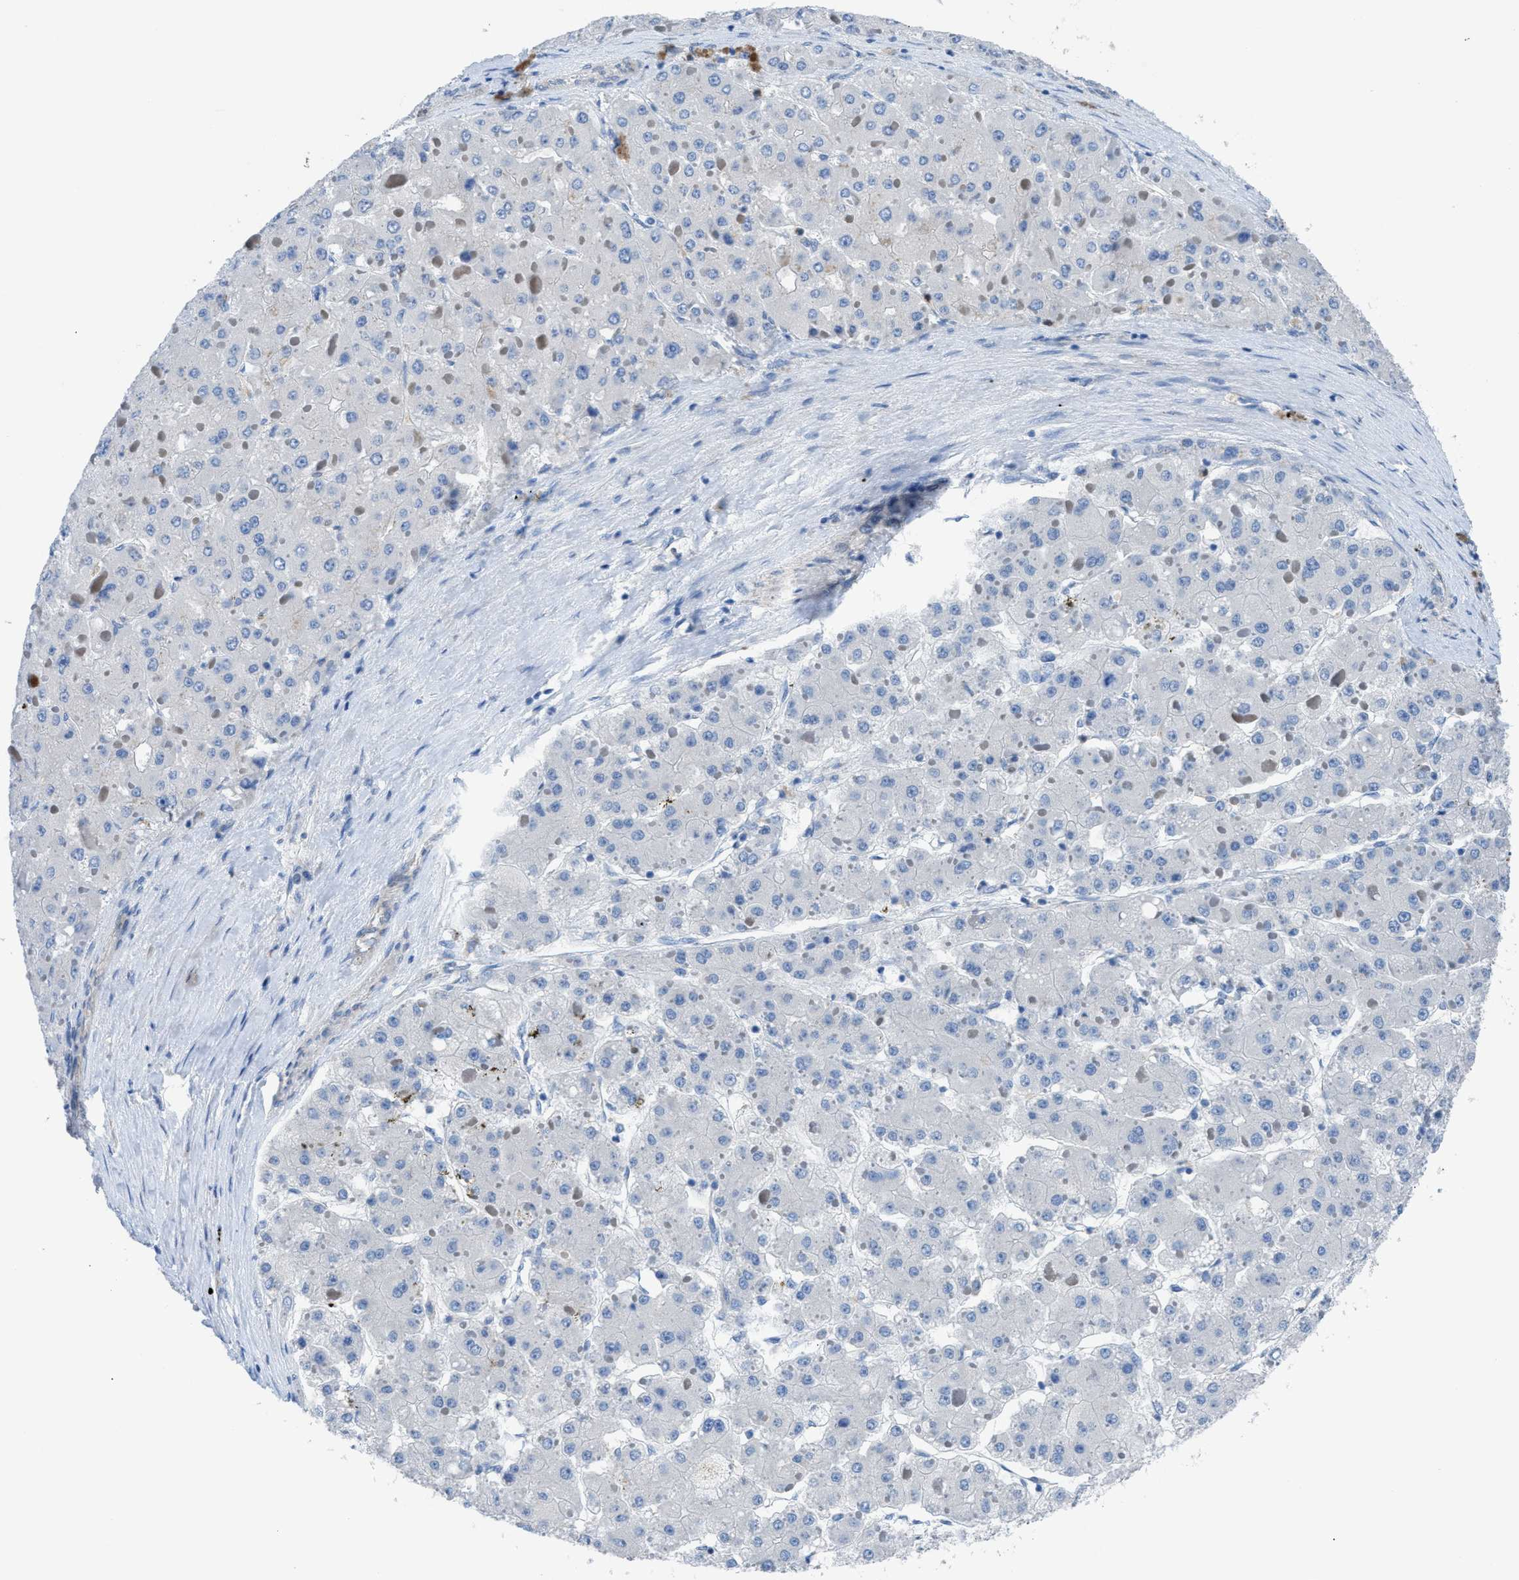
{"staining": {"intensity": "negative", "quantity": "none", "location": "none"}, "tissue": "liver cancer", "cell_type": "Tumor cells", "image_type": "cancer", "snomed": [{"axis": "morphology", "description": "Carcinoma, Hepatocellular, NOS"}, {"axis": "topography", "description": "Liver"}], "caption": "High power microscopy photomicrograph of an immunohistochemistry image of hepatocellular carcinoma (liver), revealing no significant expression in tumor cells.", "gene": "ITPR1", "patient": {"sex": "female", "age": 73}}